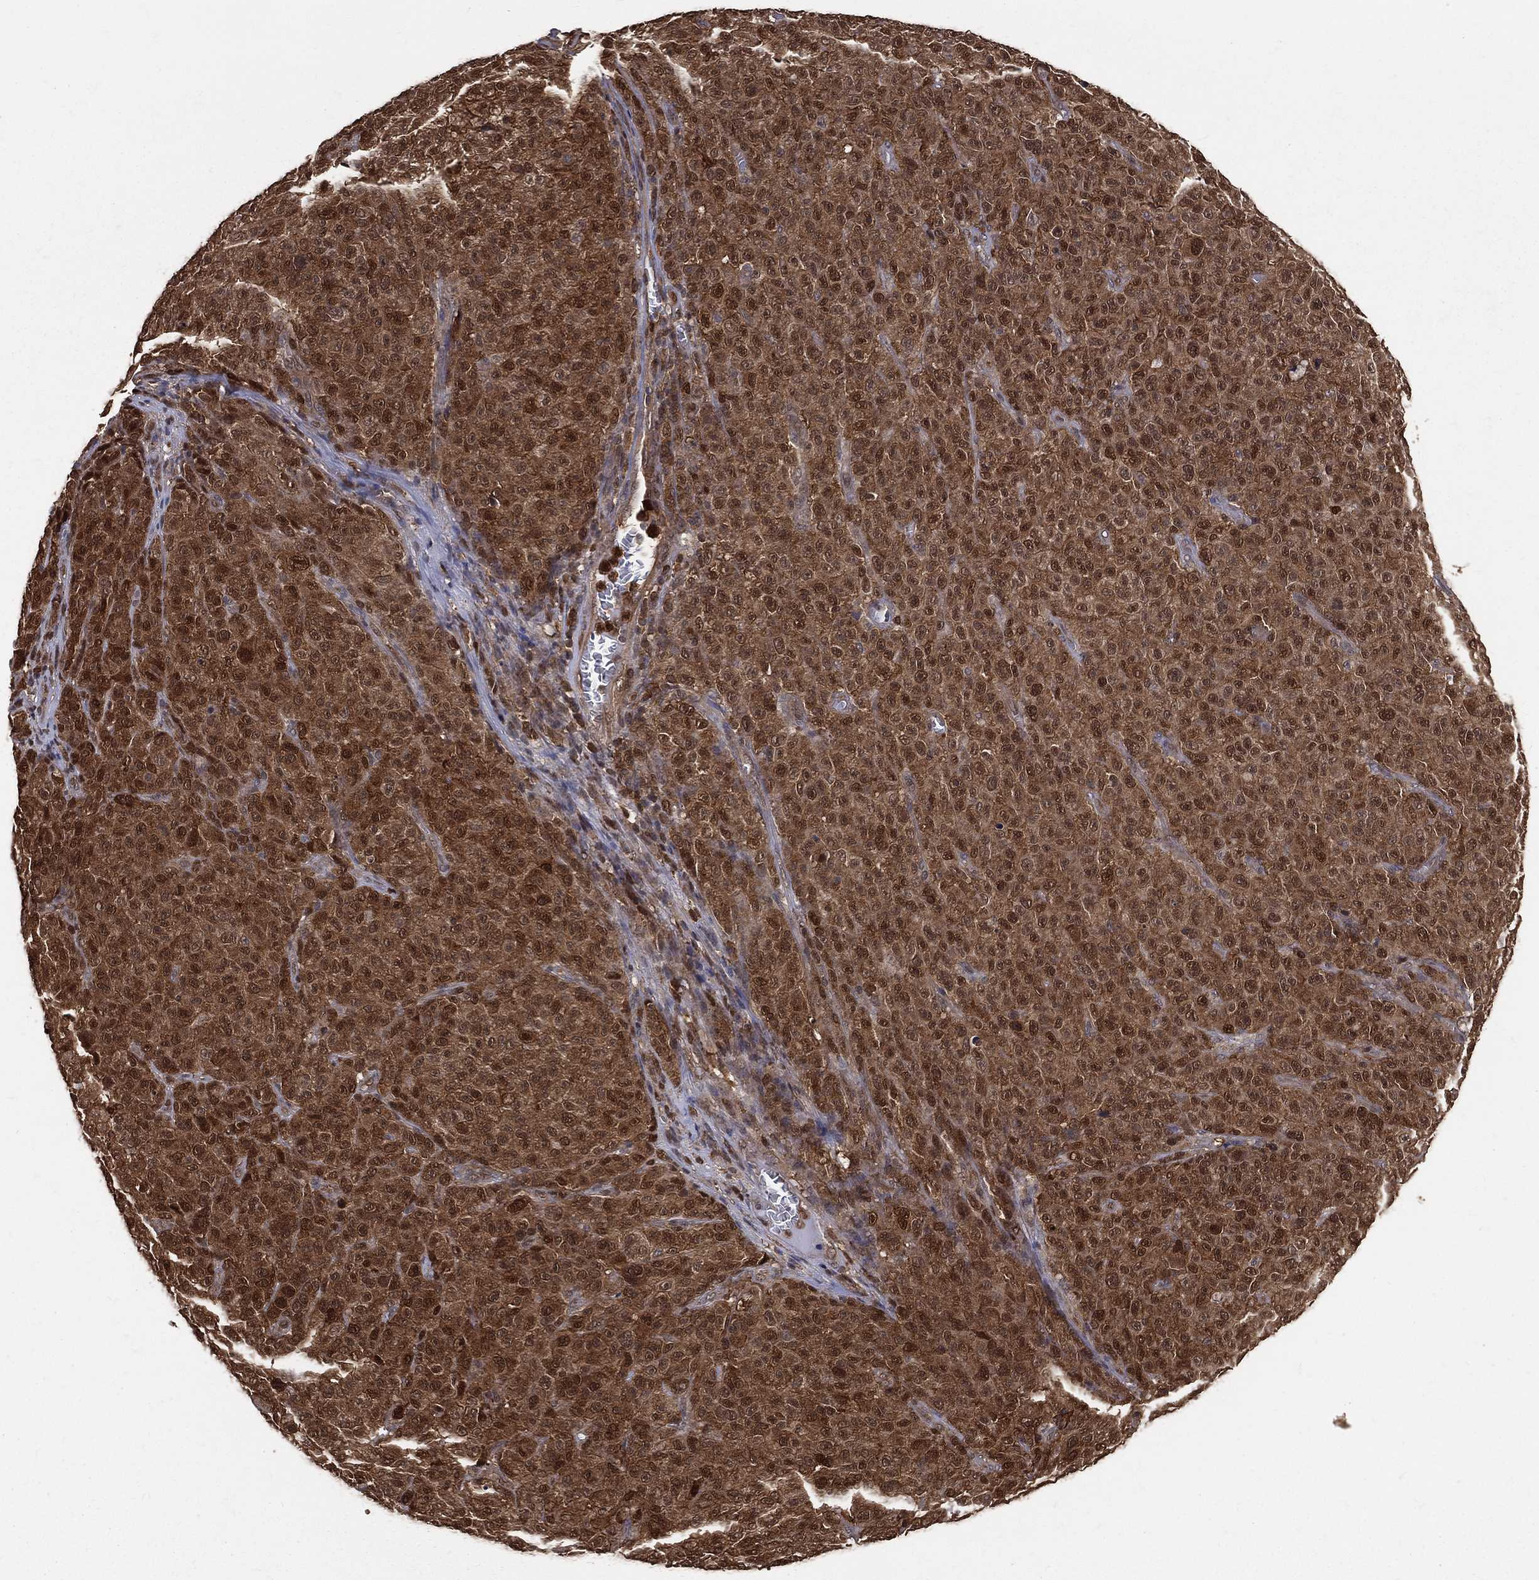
{"staining": {"intensity": "strong", "quantity": ">75%", "location": "cytoplasmic/membranous,nuclear"}, "tissue": "melanoma", "cell_type": "Tumor cells", "image_type": "cancer", "snomed": [{"axis": "morphology", "description": "Malignant melanoma, NOS"}, {"axis": "topography", "description": "Skin"}], "caption": "Tumor cells show strong cytoplasmic/membranous and nuclear expression in approximately >75% of cells in melanoma.", "gene": "ENO1", "patient": {"sex": "female", "age": 82}}